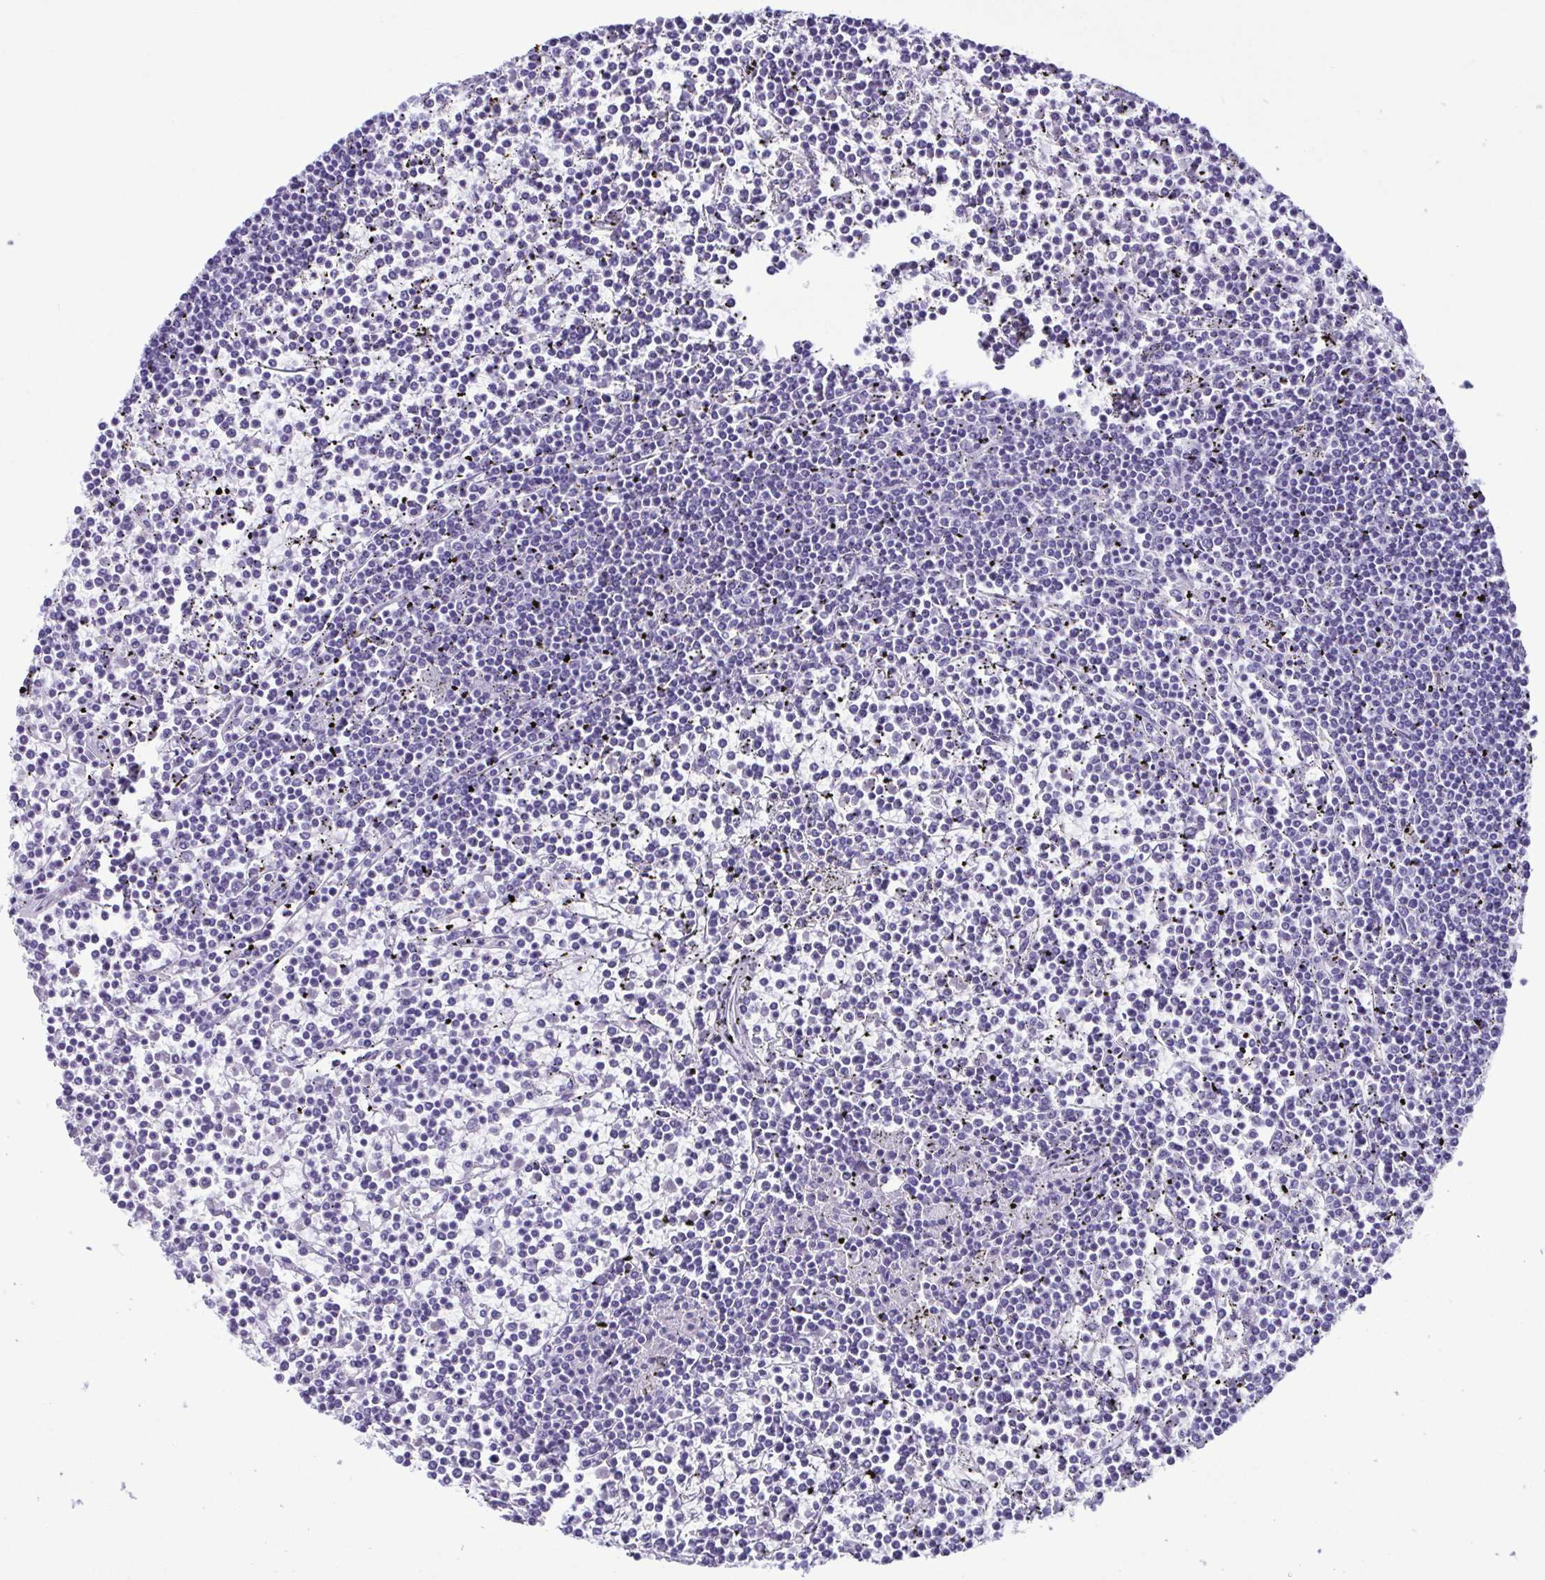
{"staining": {"intensity": "negative", "quantity": "none", "location": "none"}, "tissue": "lymphoma", "cell_type": "Tumor cells", "image_type": "cancer", "snomed": [{"axis": "morphology", "description": "Malignant lymphoma, non-Hodgkin's type, Low grade"}, {"axis": "topography", "description": "Spleen"}], "caption": "This is an IHC photomicrograph of human lymphoma. There is no staining in tumor cells.", "gene": "CBY2", "patient": {"sex": "female", "age": 19}}